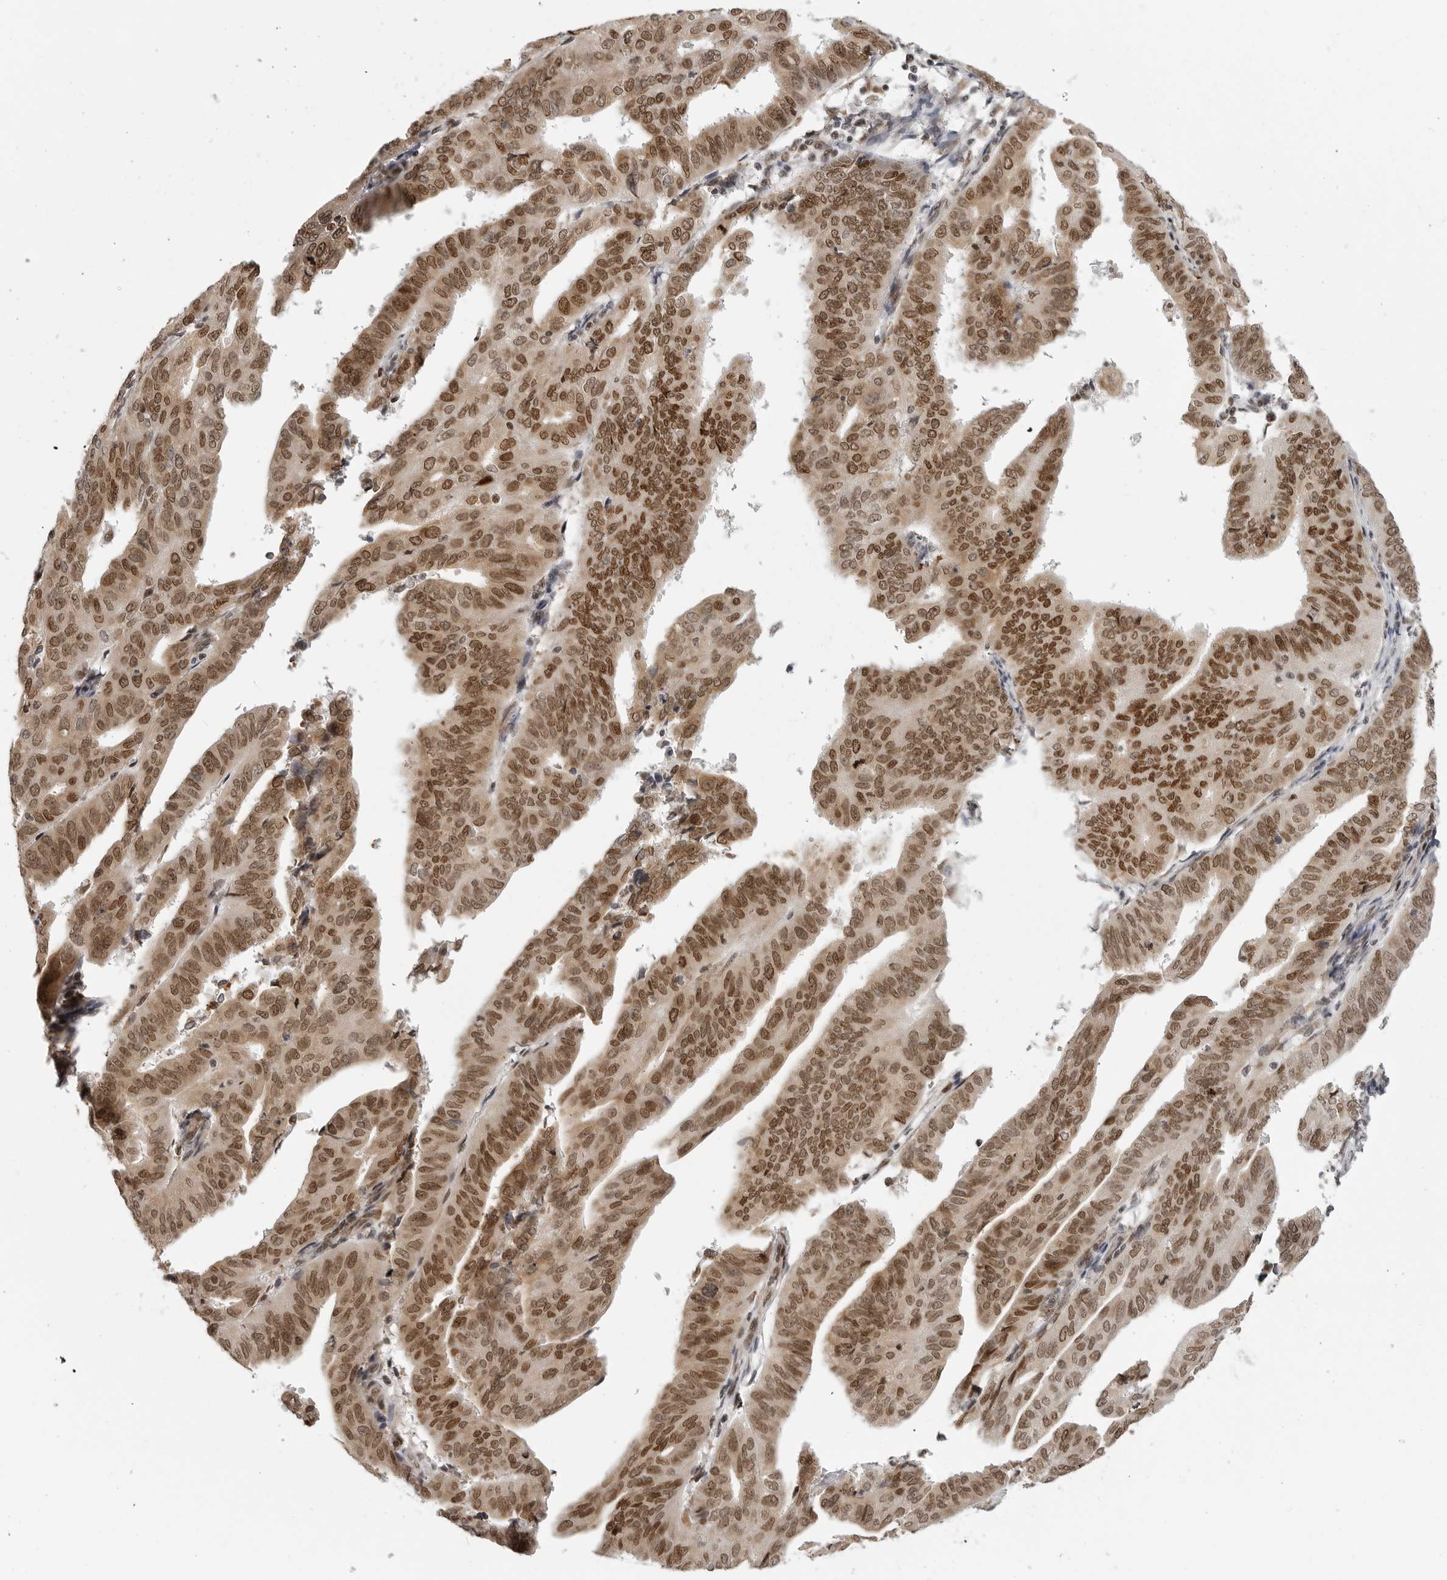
{"staining": {"intensity": "moderate", "quantity": ">75%", "location": "nuclear"}, "tissue": "endometrial cancer", "cell_type": "Tumor cells", "image_type": "cancer", "snomed": [{"axis": "morphology", "description": "Adenocarcinoma, NOS"}, {"axis": "topography", "description": "Uterus"}], "caption": "This image displays endometrial cancer stained with immunohistochemistry to label a protein in brown. The nuclear of tumor cells show moderate positivity for the protein. Nuclei are counter-stained blue.", "gene": "PRDM10", "patient": {"sex": "female", "age": 77}}